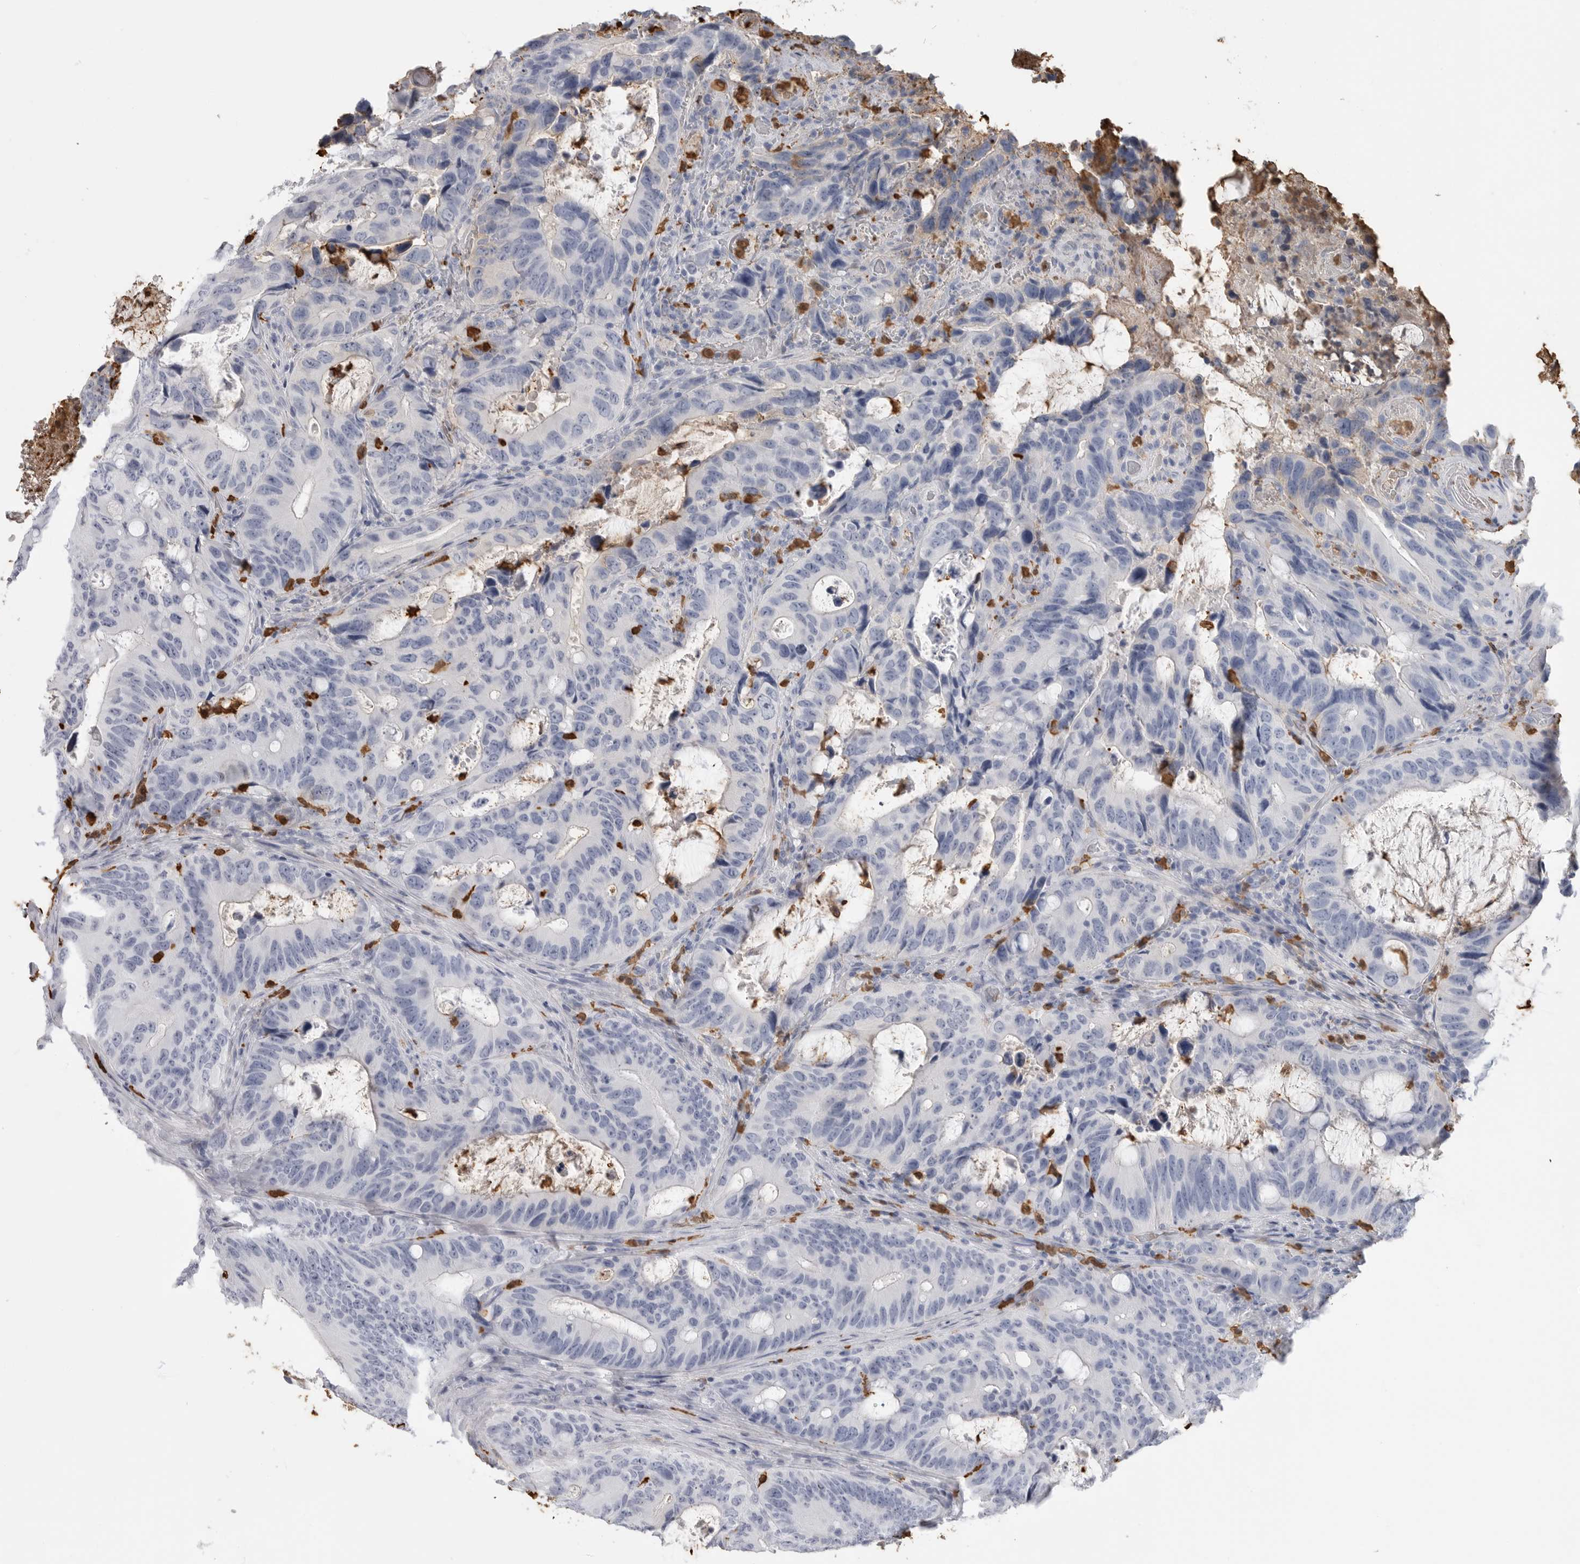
{"staining": {"intensity": "negative", "quantity": "none", "location": "none"}, "tissue": "colorectal cancer", "cell_type": "Tumor cells", "image_type": "cancer", "snomed": [{"axis": "morphology", "description": "Adenocarcinoma, NOS"}, {"axis": "topography", "description": "Colon"}], "caption": "Tumor cells are negative for brown protein staining in colorectal cancer (adenocarcinoma).", "gene": "CYB561D1", "patient": {"sex": "male", "age": 83}}